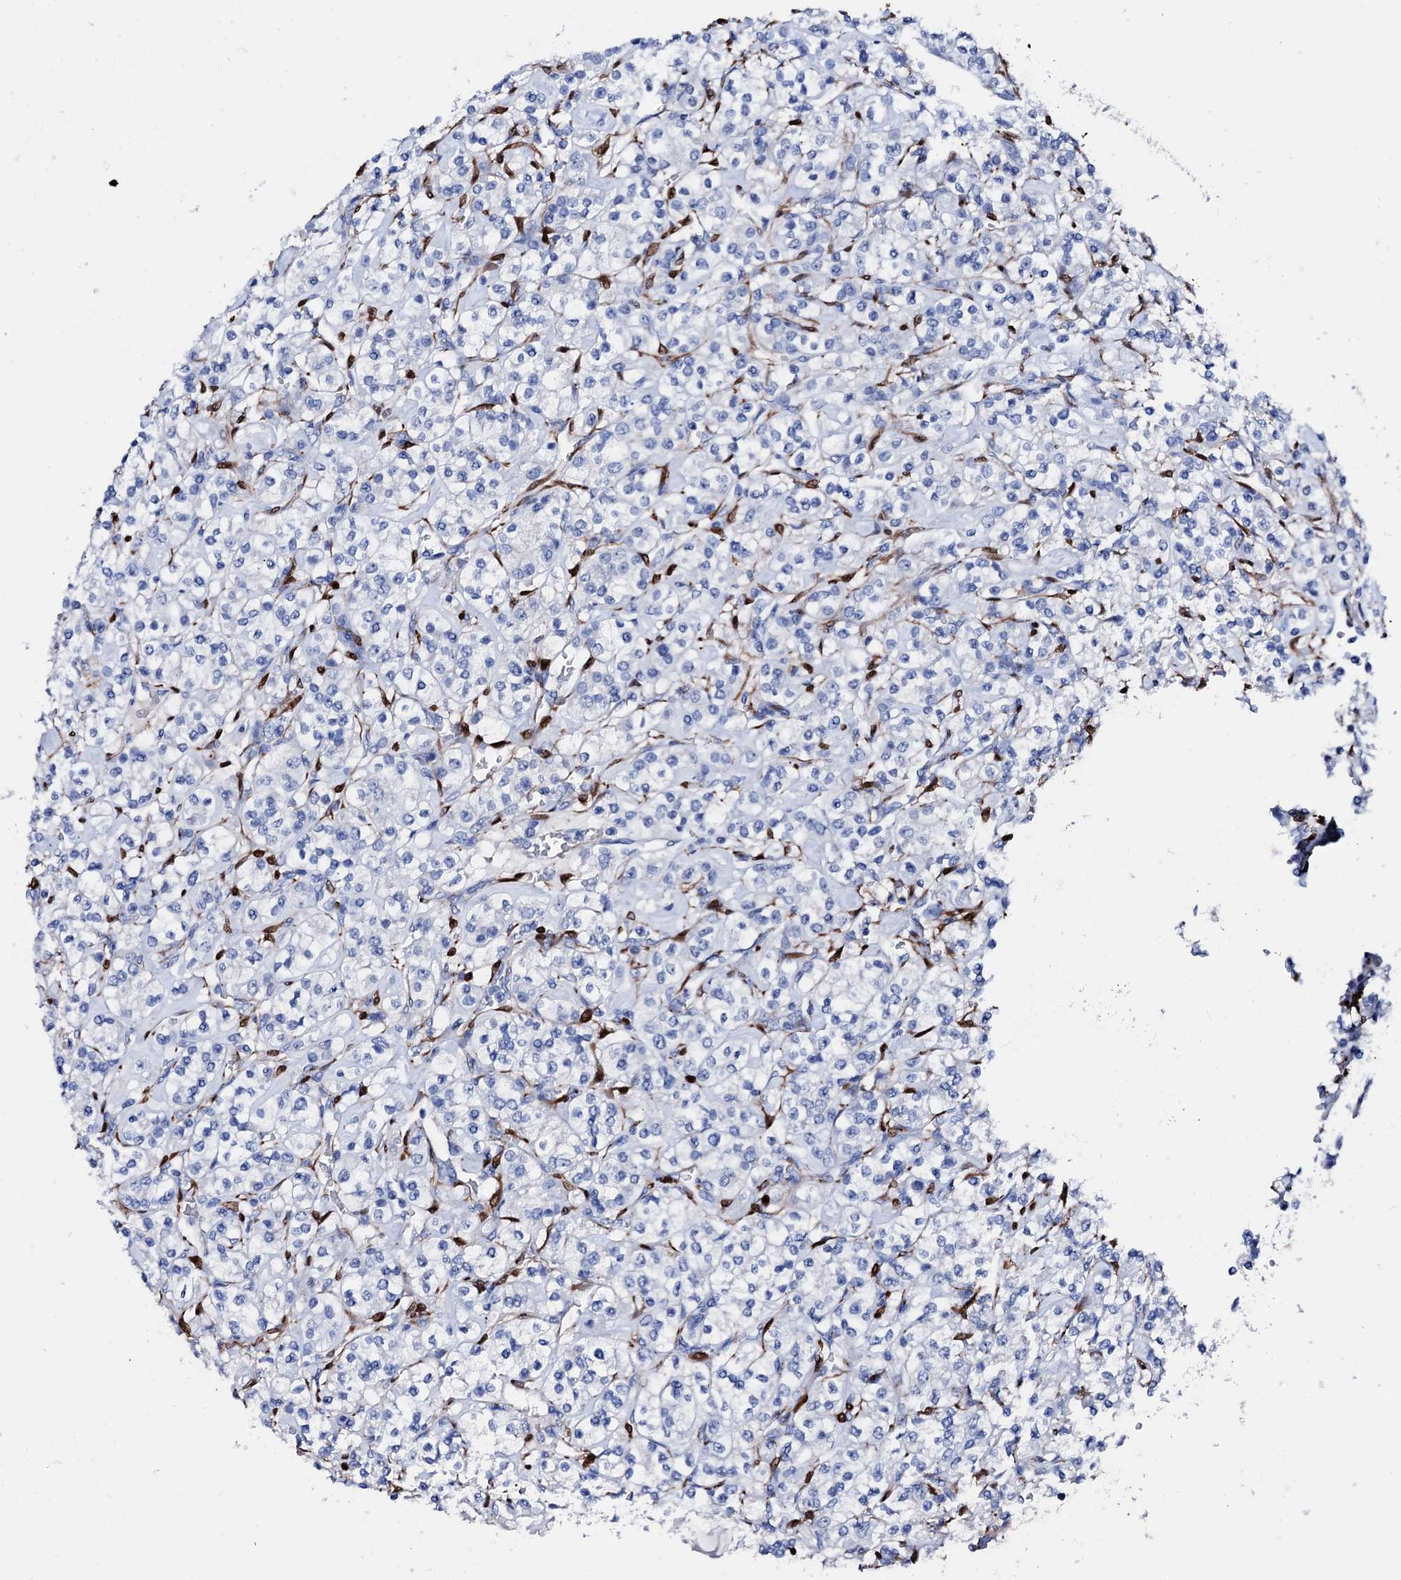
{"staining": {"intensity": "negative", "quantity": "none", "location": "none"}, "tissue": "renal cancer", "cell_type": "Tumor cells", "image_type": "cancer", "snomed": [{"axis": "morphology", "description": "Adenocarcinoma, NOS"}, {"axis": "topography", "description": "Kidney"}], "caption": "A high-resolution micrograph shows immunohistochemistry staining of renal adenocarcinoma, which displays no significant positivity in tumor cells. (DAB (3,3'-diaminobenzidine) IHC with hematoxylin counter stain).", "gene": "NRIP2", "patient": {"sex": "male", "age": 77}}